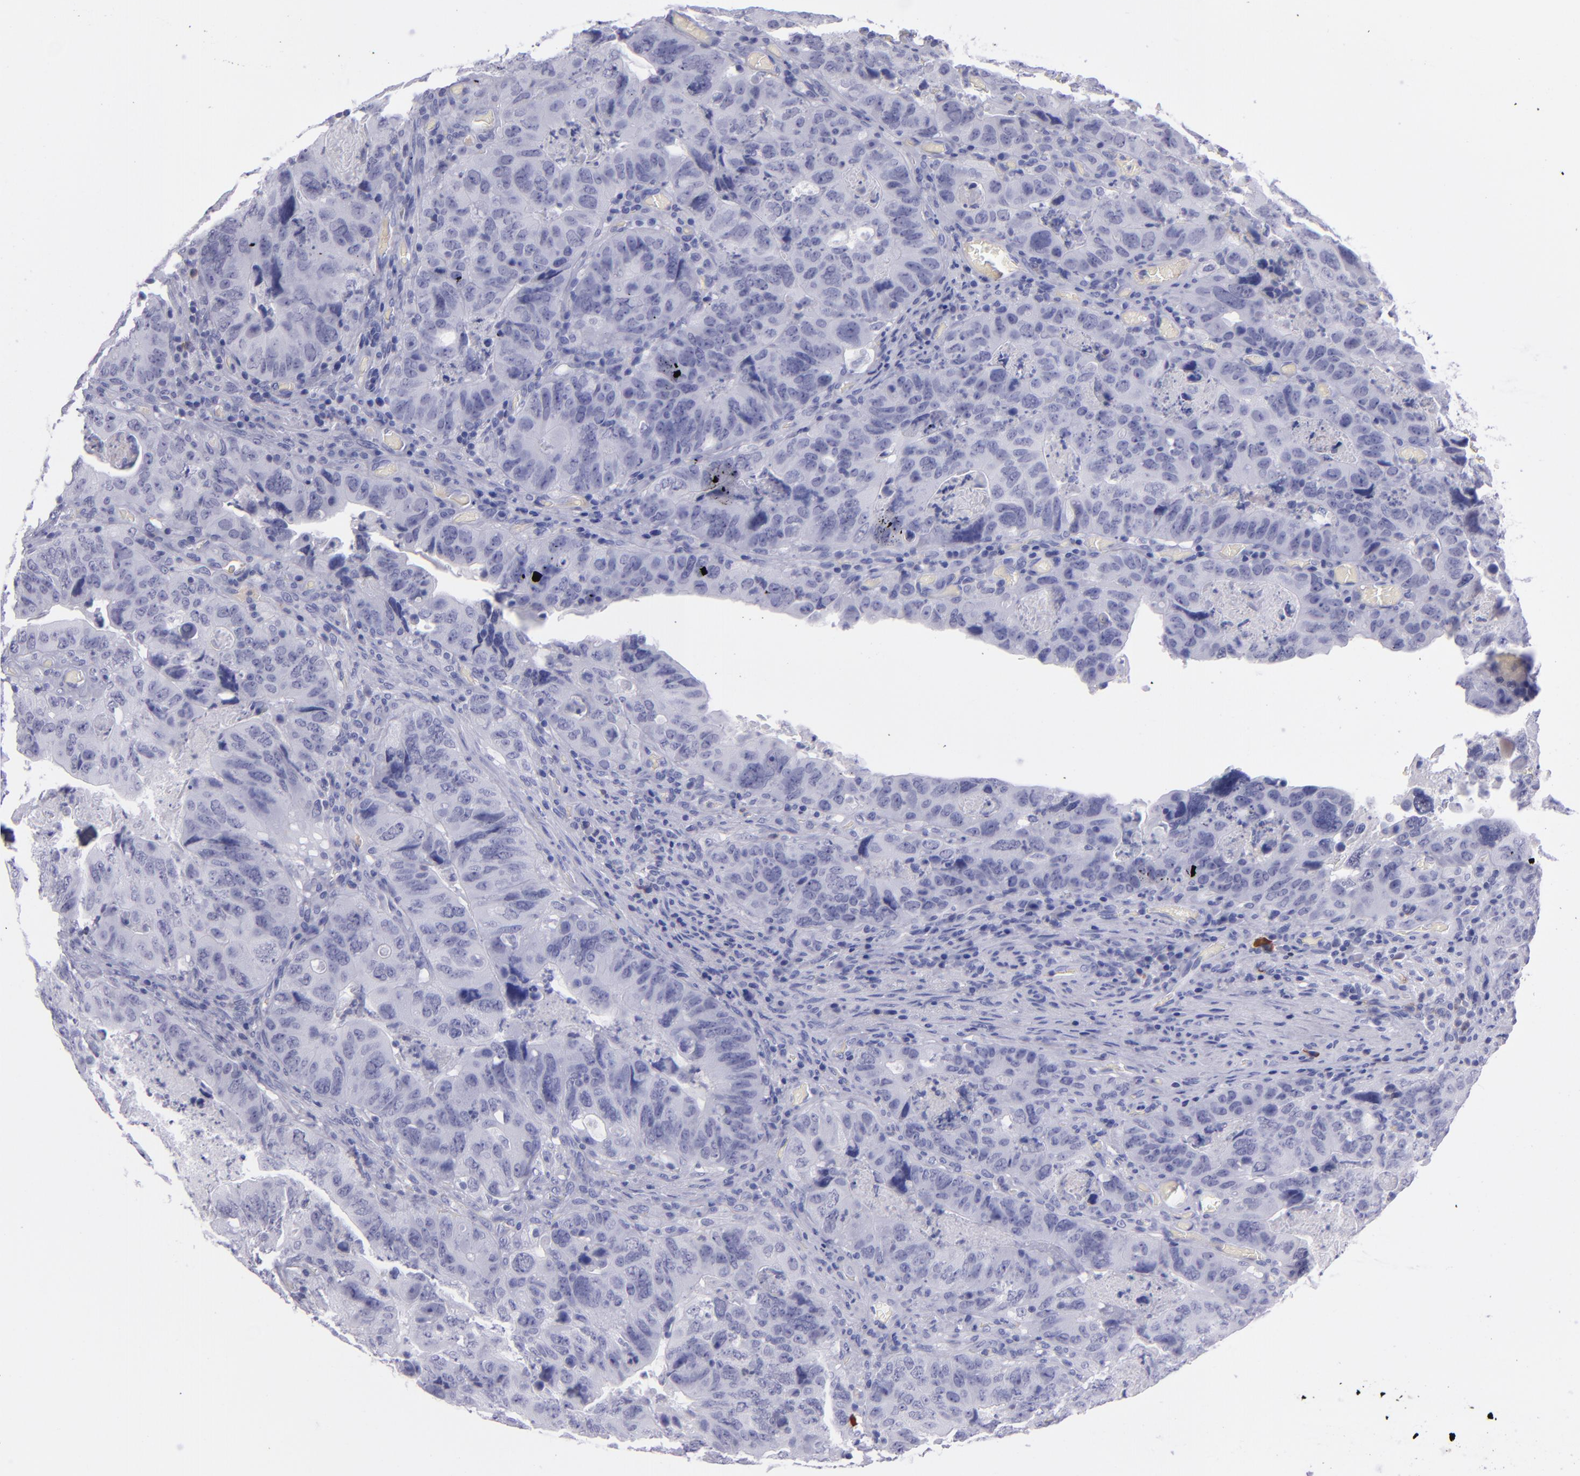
{"staining": {"intensity": "negative", "quantity": "none", "location": "none"}, "tissue": "colorectal cancer", "cell_type": "Tumor cells", "image_type": "cancer", "snomed": [{"axis": "morphology", "description": "Adenocarcinoma, NOS"}, {"axis": "topography", "description": "Rectum"}], "caption": "Immunohistochemical staining of human adenocarcinoma (colorectal) reveals no significant expression in tumor cells.", "gene": "CD37", "patient": {"sex": "female", "age": 82}}